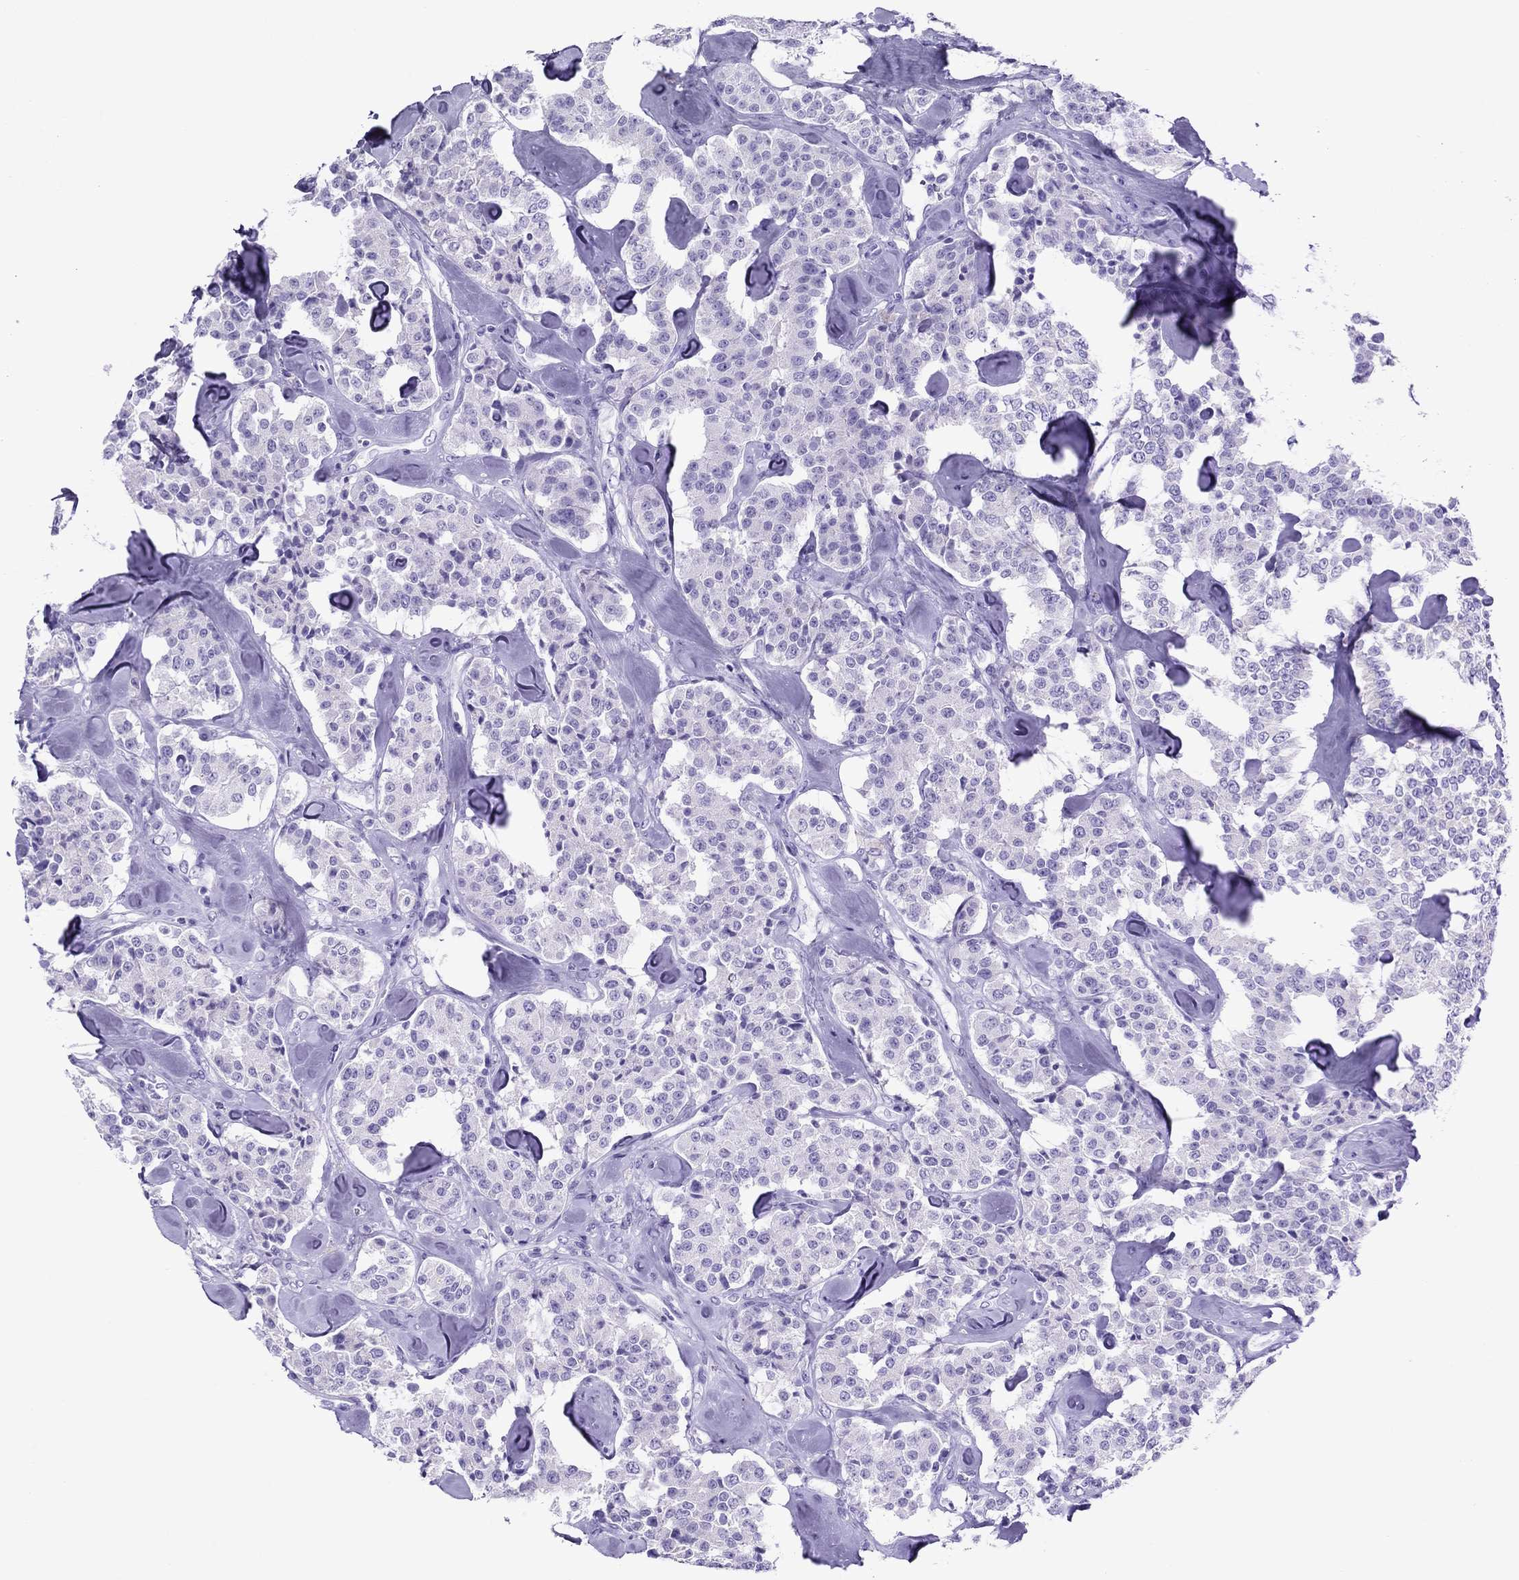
{"staining": {"intensity": "negative", "quantity": "none", "location": "none"}, "tissue": "carcinoid", "cell_type": "Tumor cells", "image_type": "cancer", "snomed": [{"axis": "morphology", "description": "Carcinoid, malignant, NOS"}, {"axis": "topography", "description": "Pancreas"}], "caption": "A photomicrograph of human carcinoid is negative for staining in tumor cells.", "gene": "ATP4A", "patient": {"sex": "male", "age": 41}}